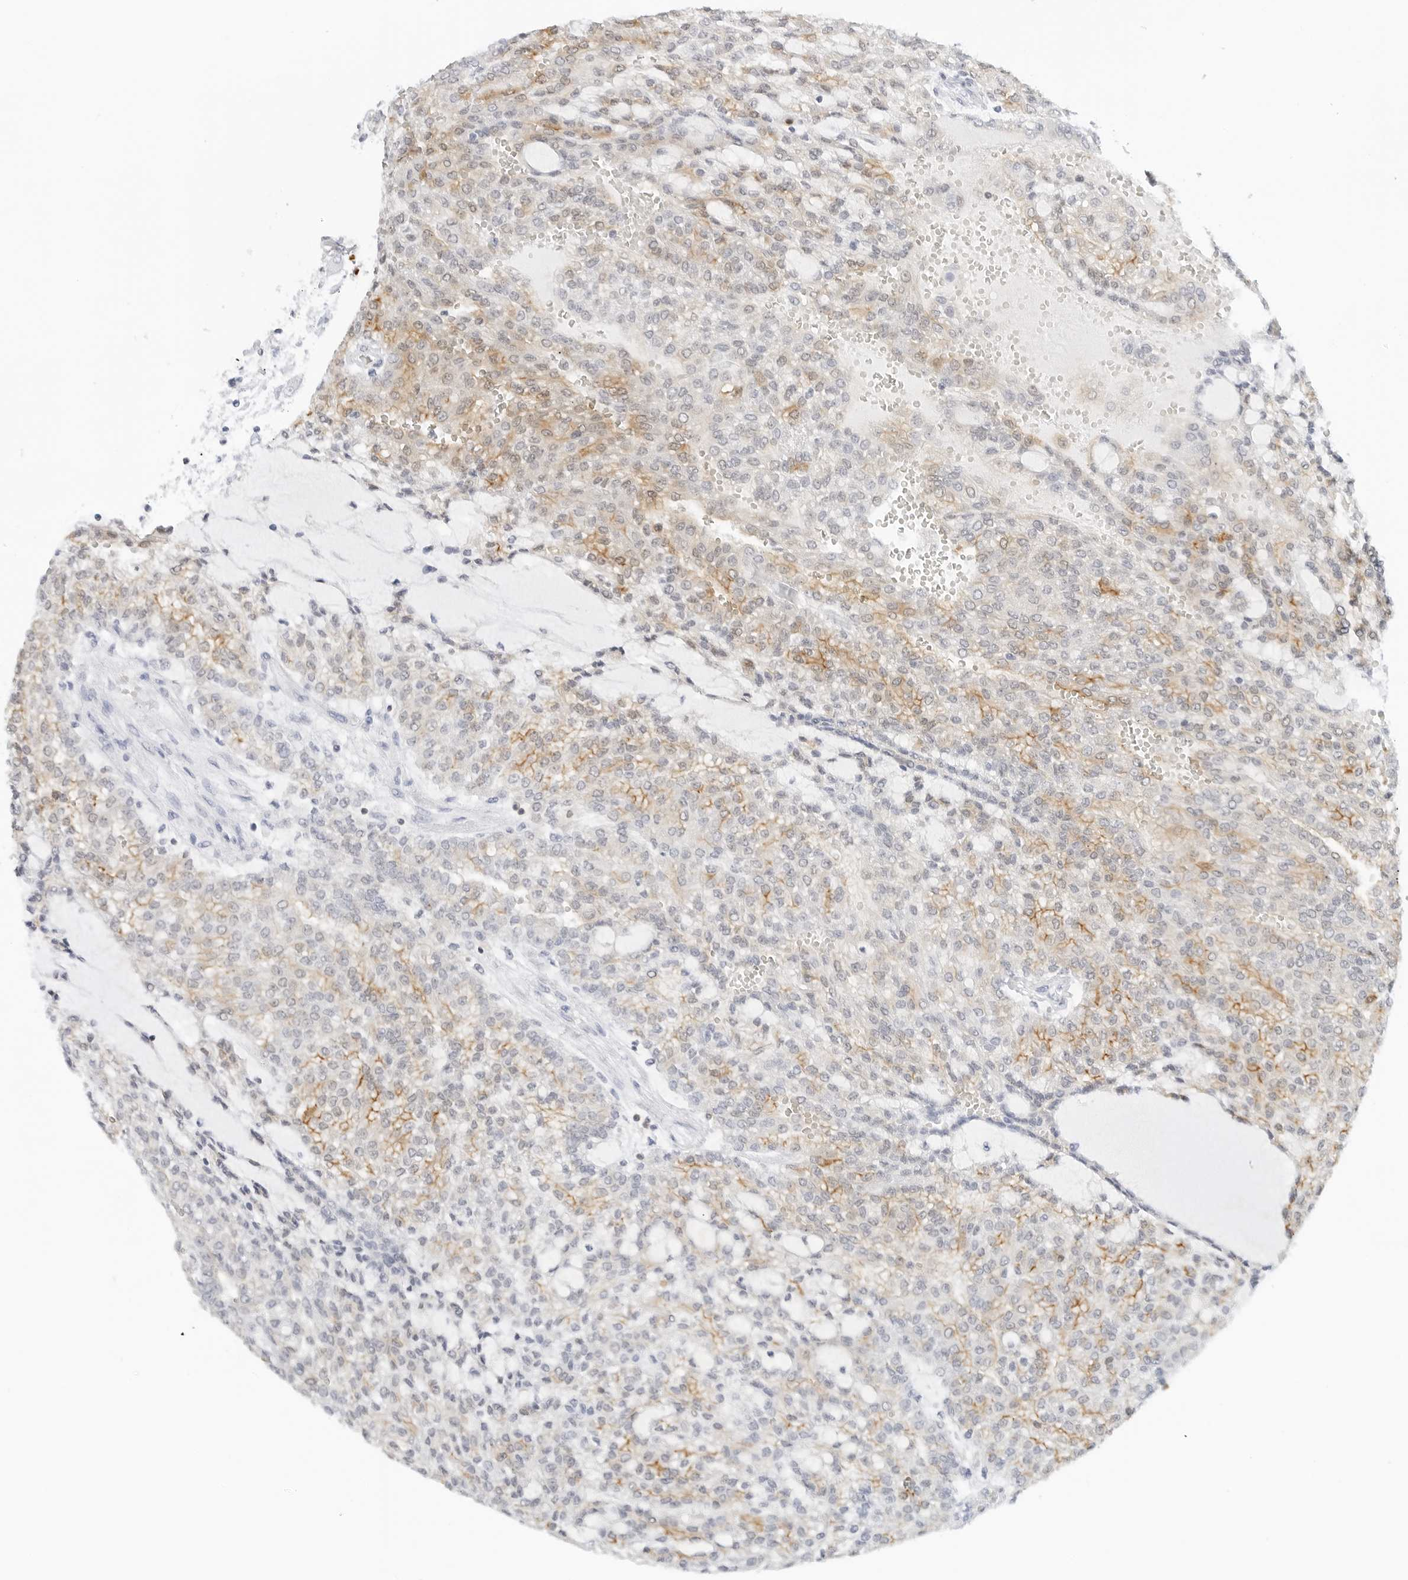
{"staining": {"intensity": "strong", "quantity": "25%-75%", "location": "cytoplasmic/membranous"}, "tissue": "renal cancer", "cell_type": "Tumor cells", "image_type": "cancer", "snomed": [{"axis": "morphology", "description": "Adenocarcinoma, NOS"}, {"axis": "topography", "description": "Kidney"}], "caption": "About 25%-75% of tumor cells in renal adenocarcinoma display strong cytoplasmic/membranous protein expression as visualized by brown immunohistochemical staining.", "gene": "SLC9A3R1", "patient": {"sex": "male", "age": 63}}